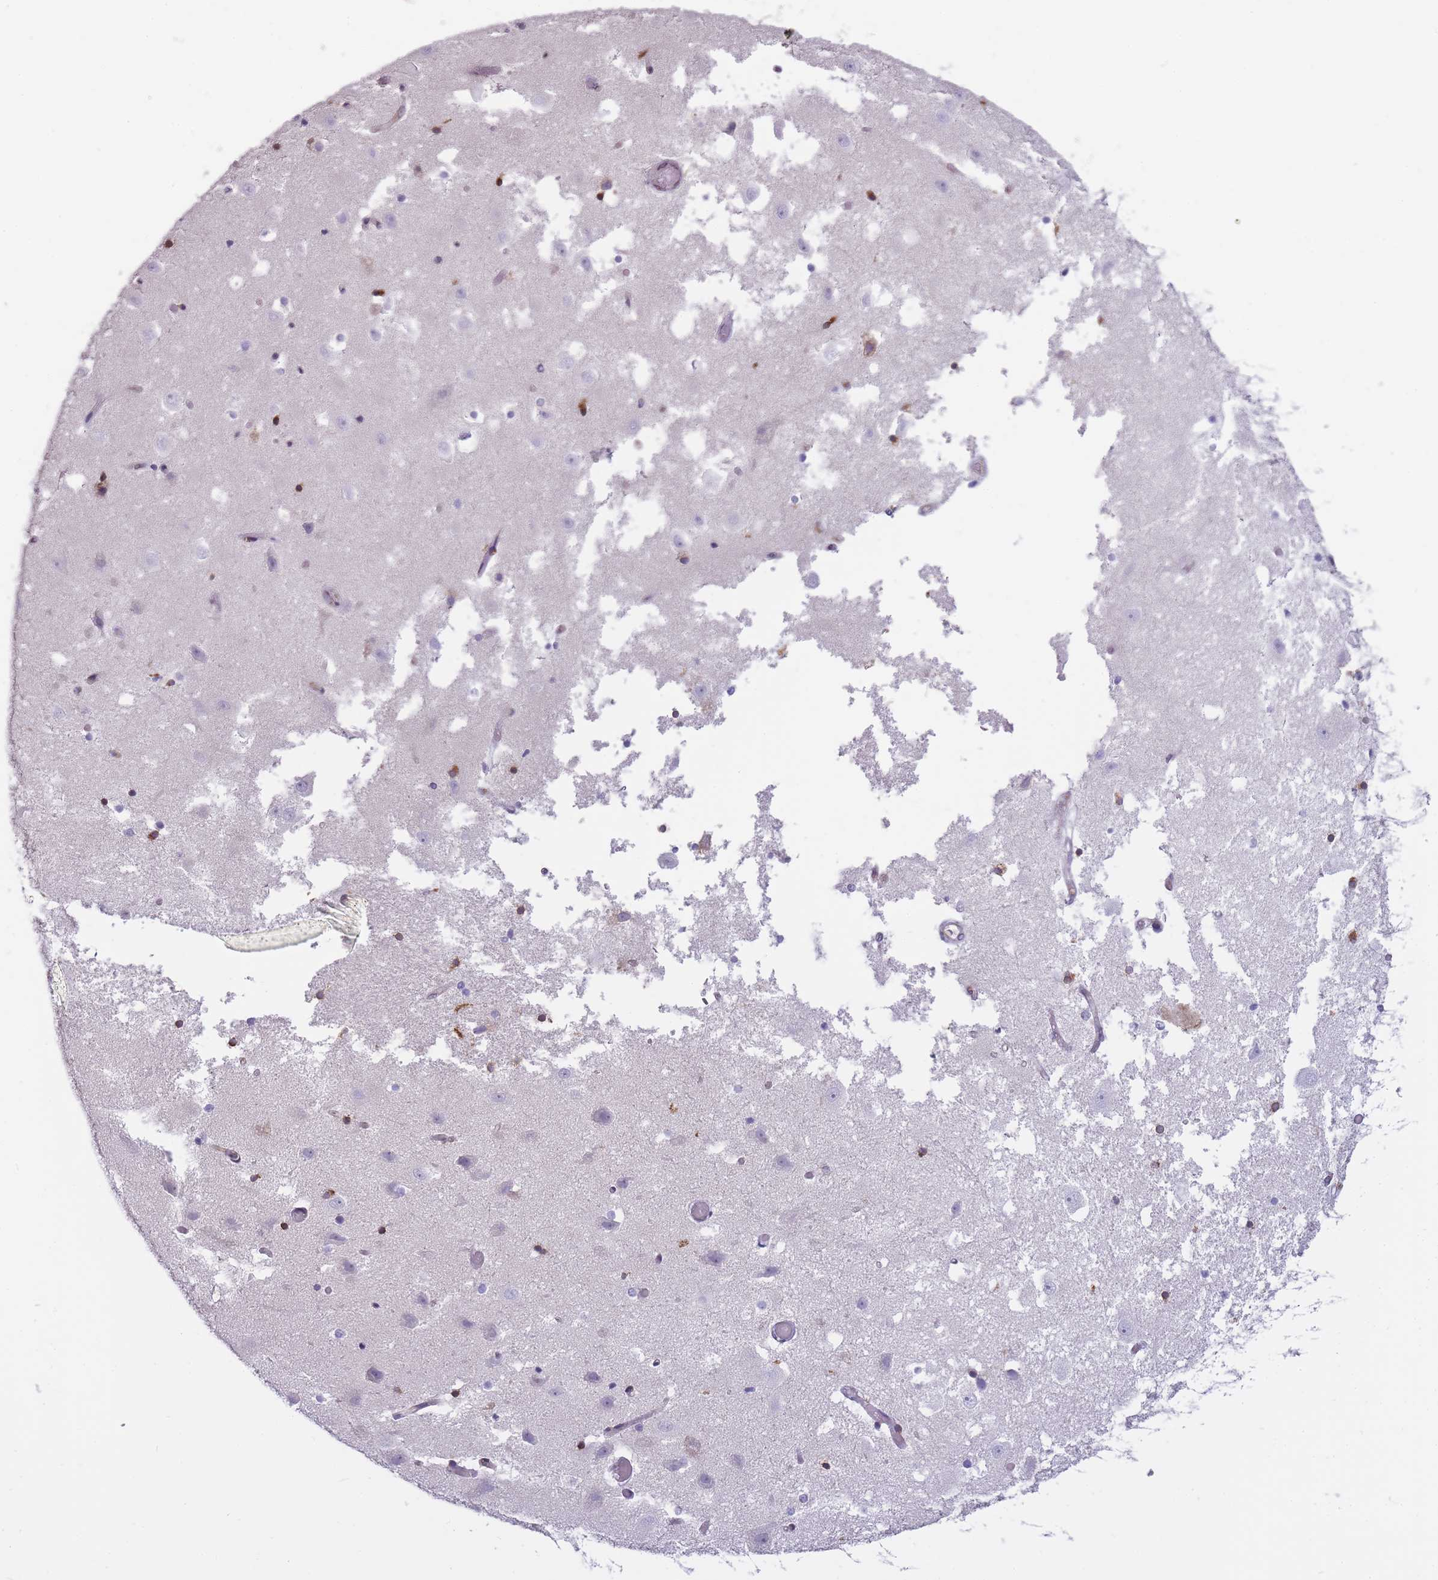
{"staining": {"intensity": "moderate", "quantity": "<25%", "location": "cytoplasmic/membranous"}, "tissue": "hippocampus", "cell_type": "Glial cells", "image_type": "normal", "snomed": [{"axis": "morphology", "description": "Normal tissue, NOS"}, {"axis": "topography", "description": "Hippocampus"}], "caption": "Benign hippocampus demonstrates moderate cytoplasmic/membranous positivity in approximately <25% of glial cells, visualized by immunohistochemistry. (brown staining indicates protein expression, while blue staining denotes nuclei).", "gene": "ZNF662", "patient": {"sex": "female", "age": 52}}